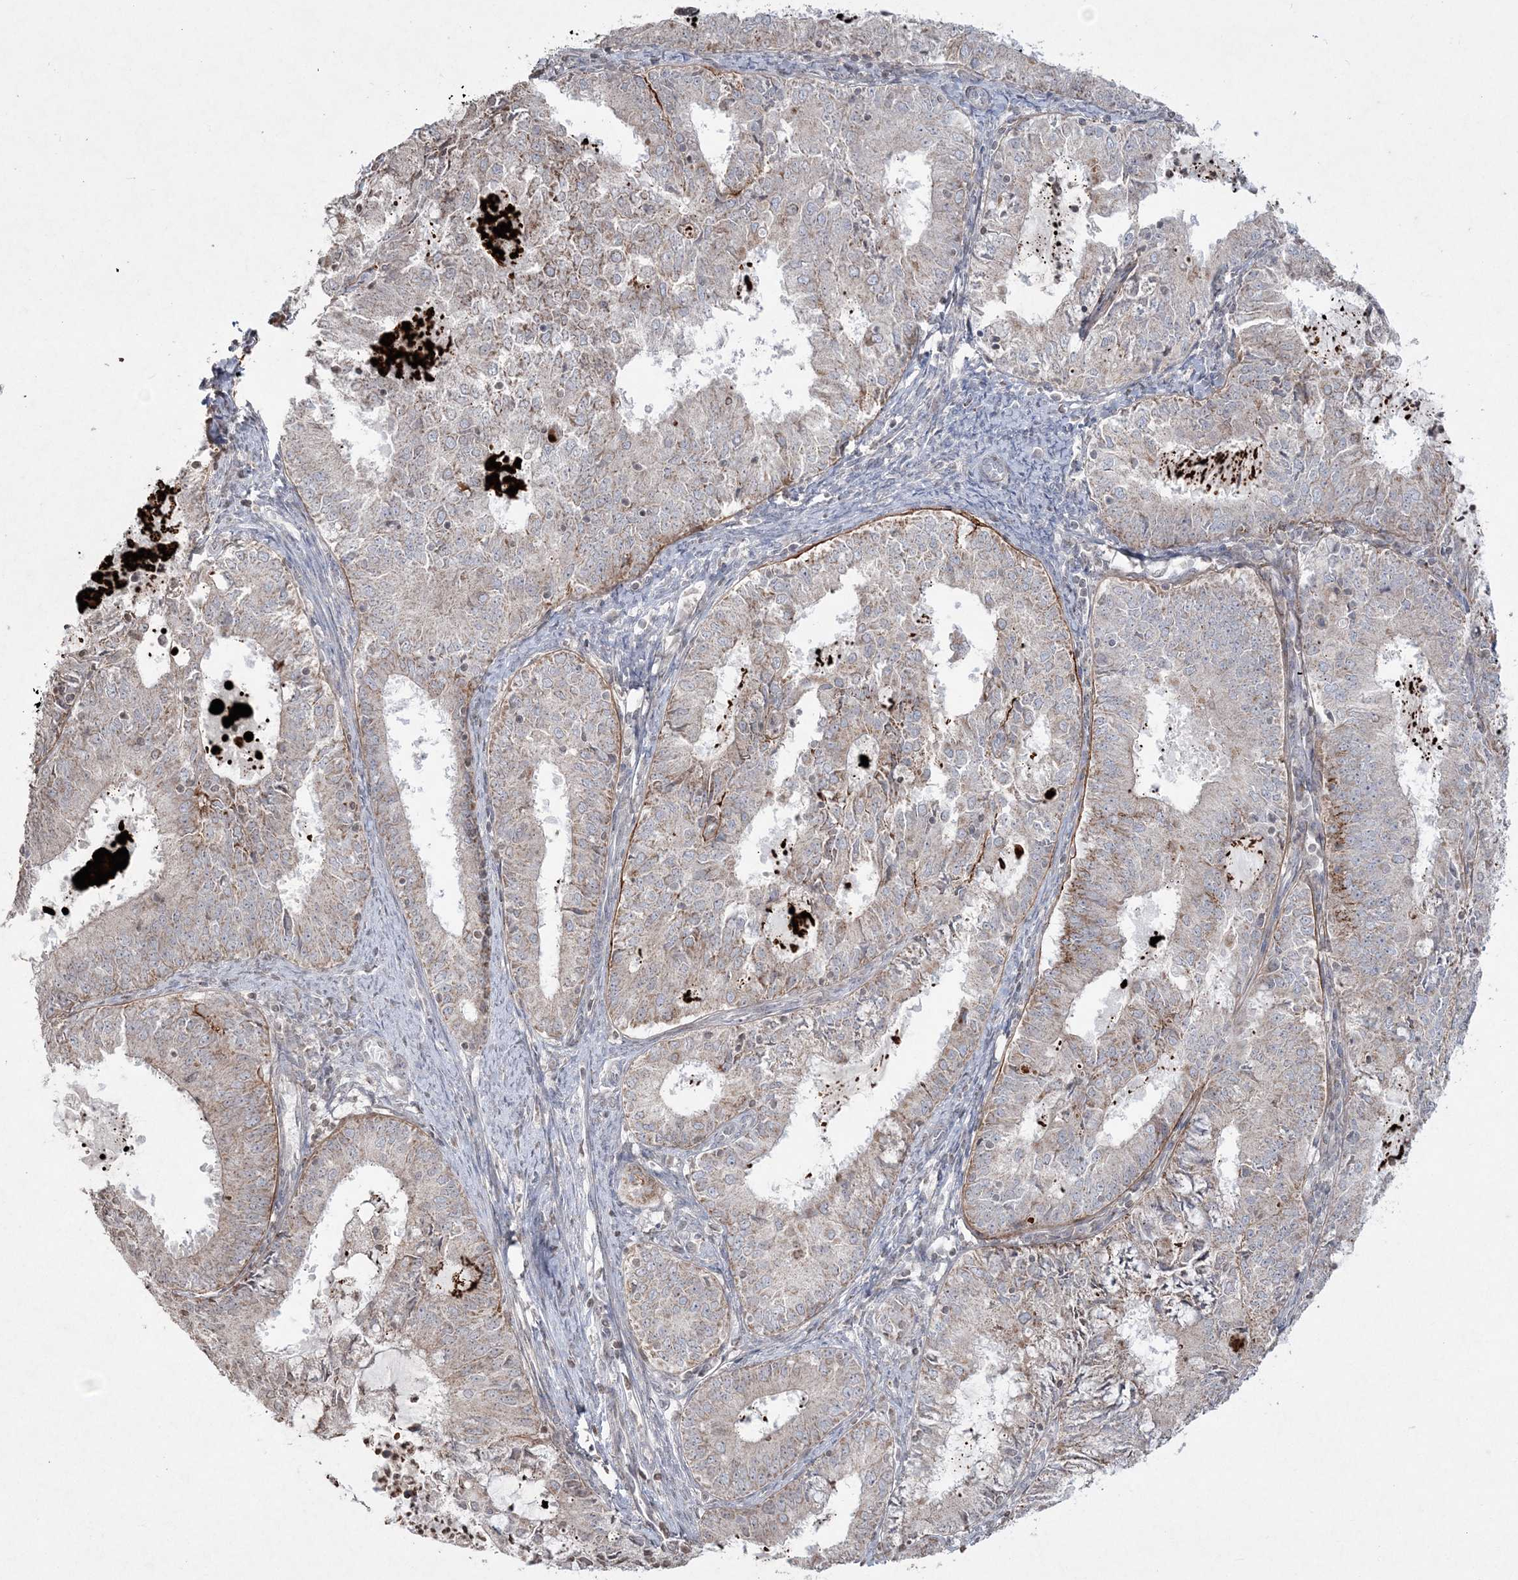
{"staining": {"intensity": "negative", "quantity": "none", "location": "none"}, "tissue": "endometrial cancer", "cell_type": "Tumor cells", "image_type": "cancer", "snomed": [{"axis": "morphology", "description": "Adenocarcinoma, NOS"}, {"axis": "topography", "description": "Endometrium"}], "caption": "DAB immunohistochemical staining of human endometrial cancer (adenocarcinoma) exhibits no significant expression in tumor cells.", "gene": "TTC7A", "patient": {"sex": "female", "age": 57}}